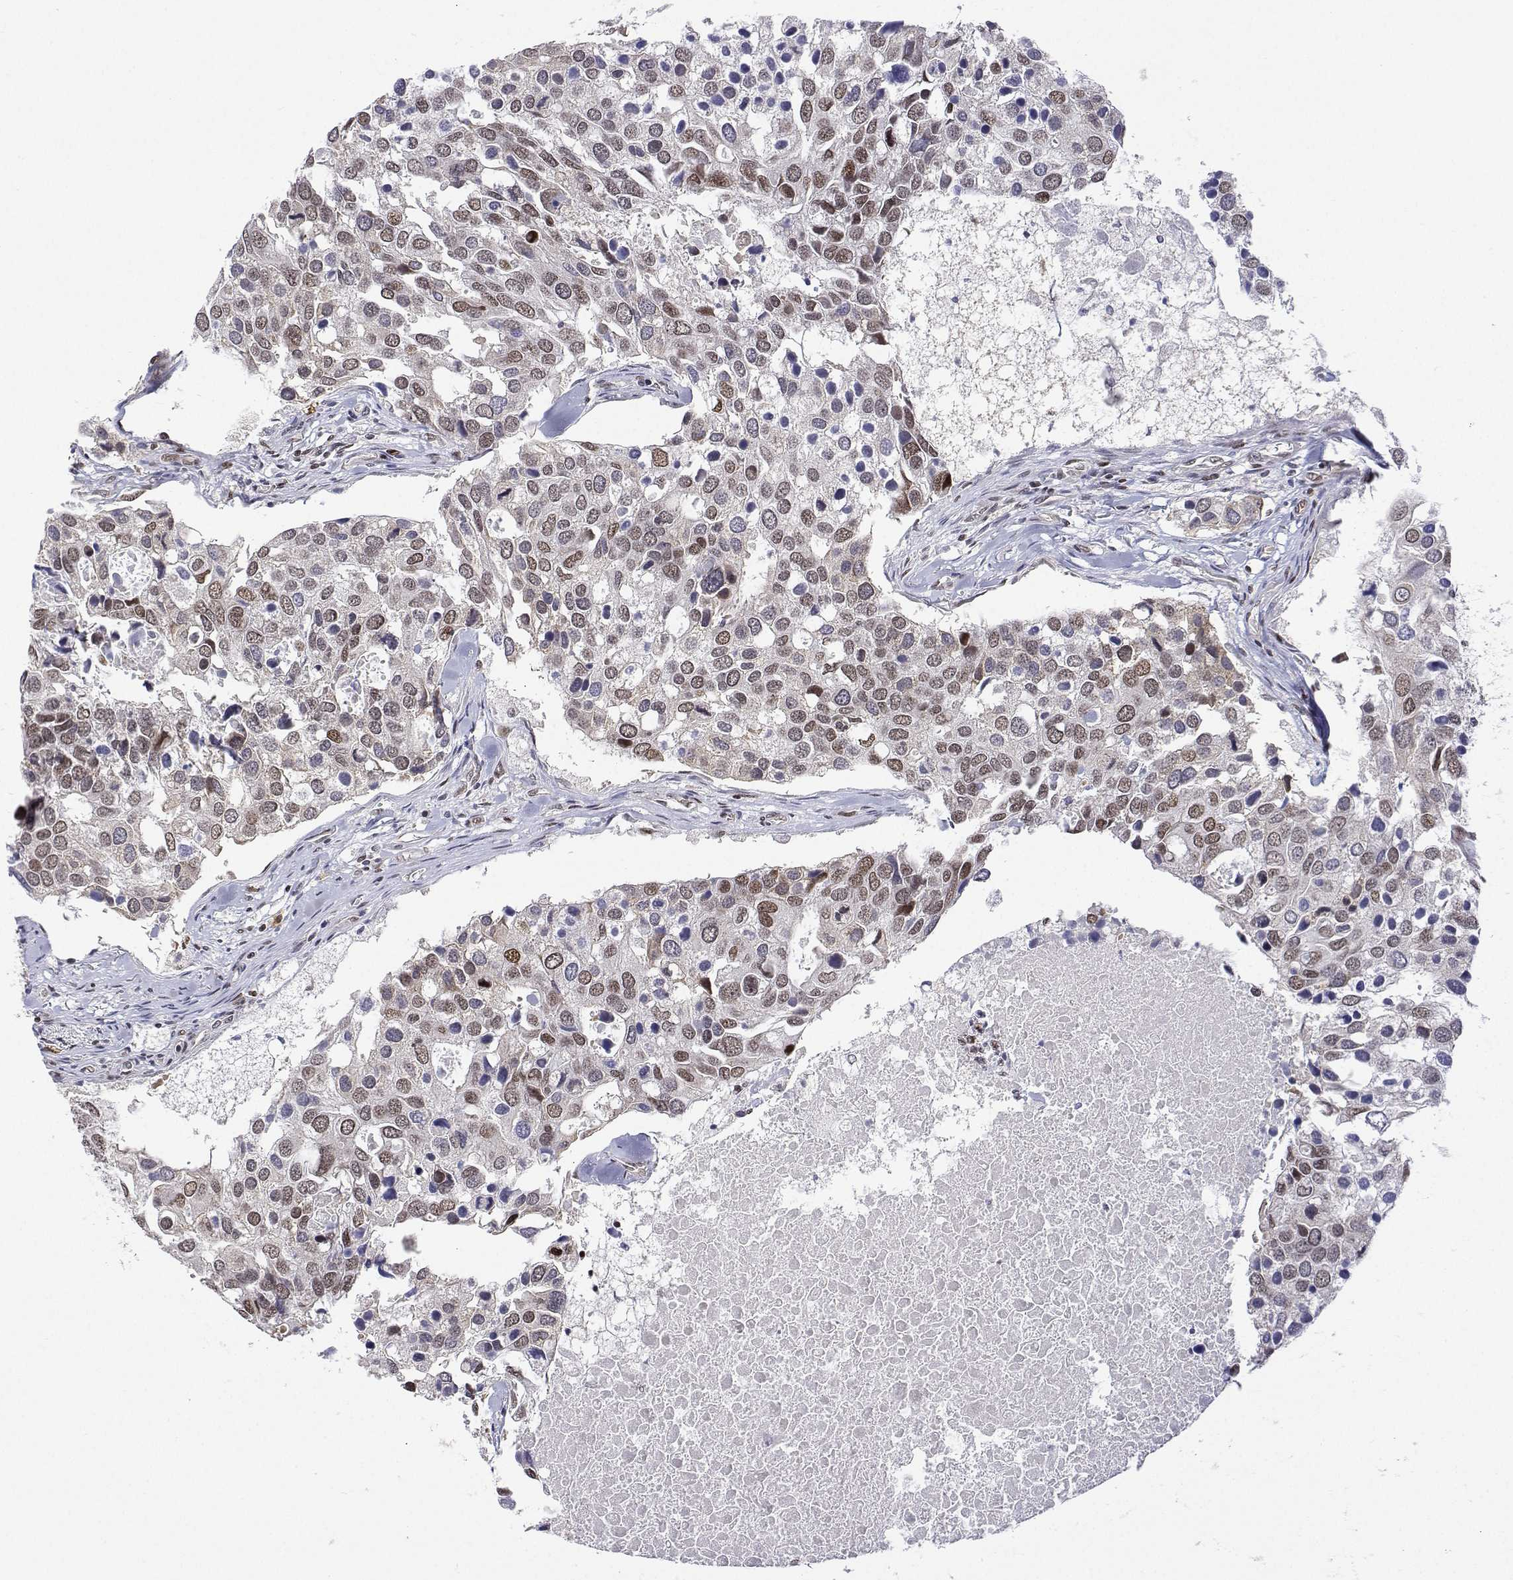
{"staining": {"intensity": "moderate", "quantity": "25%-75%", "location": "nuclear"}, "tissue": "breast cancer", "cell_type": "Tumor cells", "image_type": "cancer", "snomed": [{"axis": "morphology", "description": "Duct carcinoma"}, {"axis": "topography", "description": "Breast"}], "caption": "Immunohistochemistry (IHC) photomicrograph of human breast infiltrating ductal carcinoma stained for a protein (brown), which displays medium levels of moderate nuclear staining in approximately 25%-75% of tumor cells.", "gene": "XPC", "patient": {"sex": "female", "age": 83}}